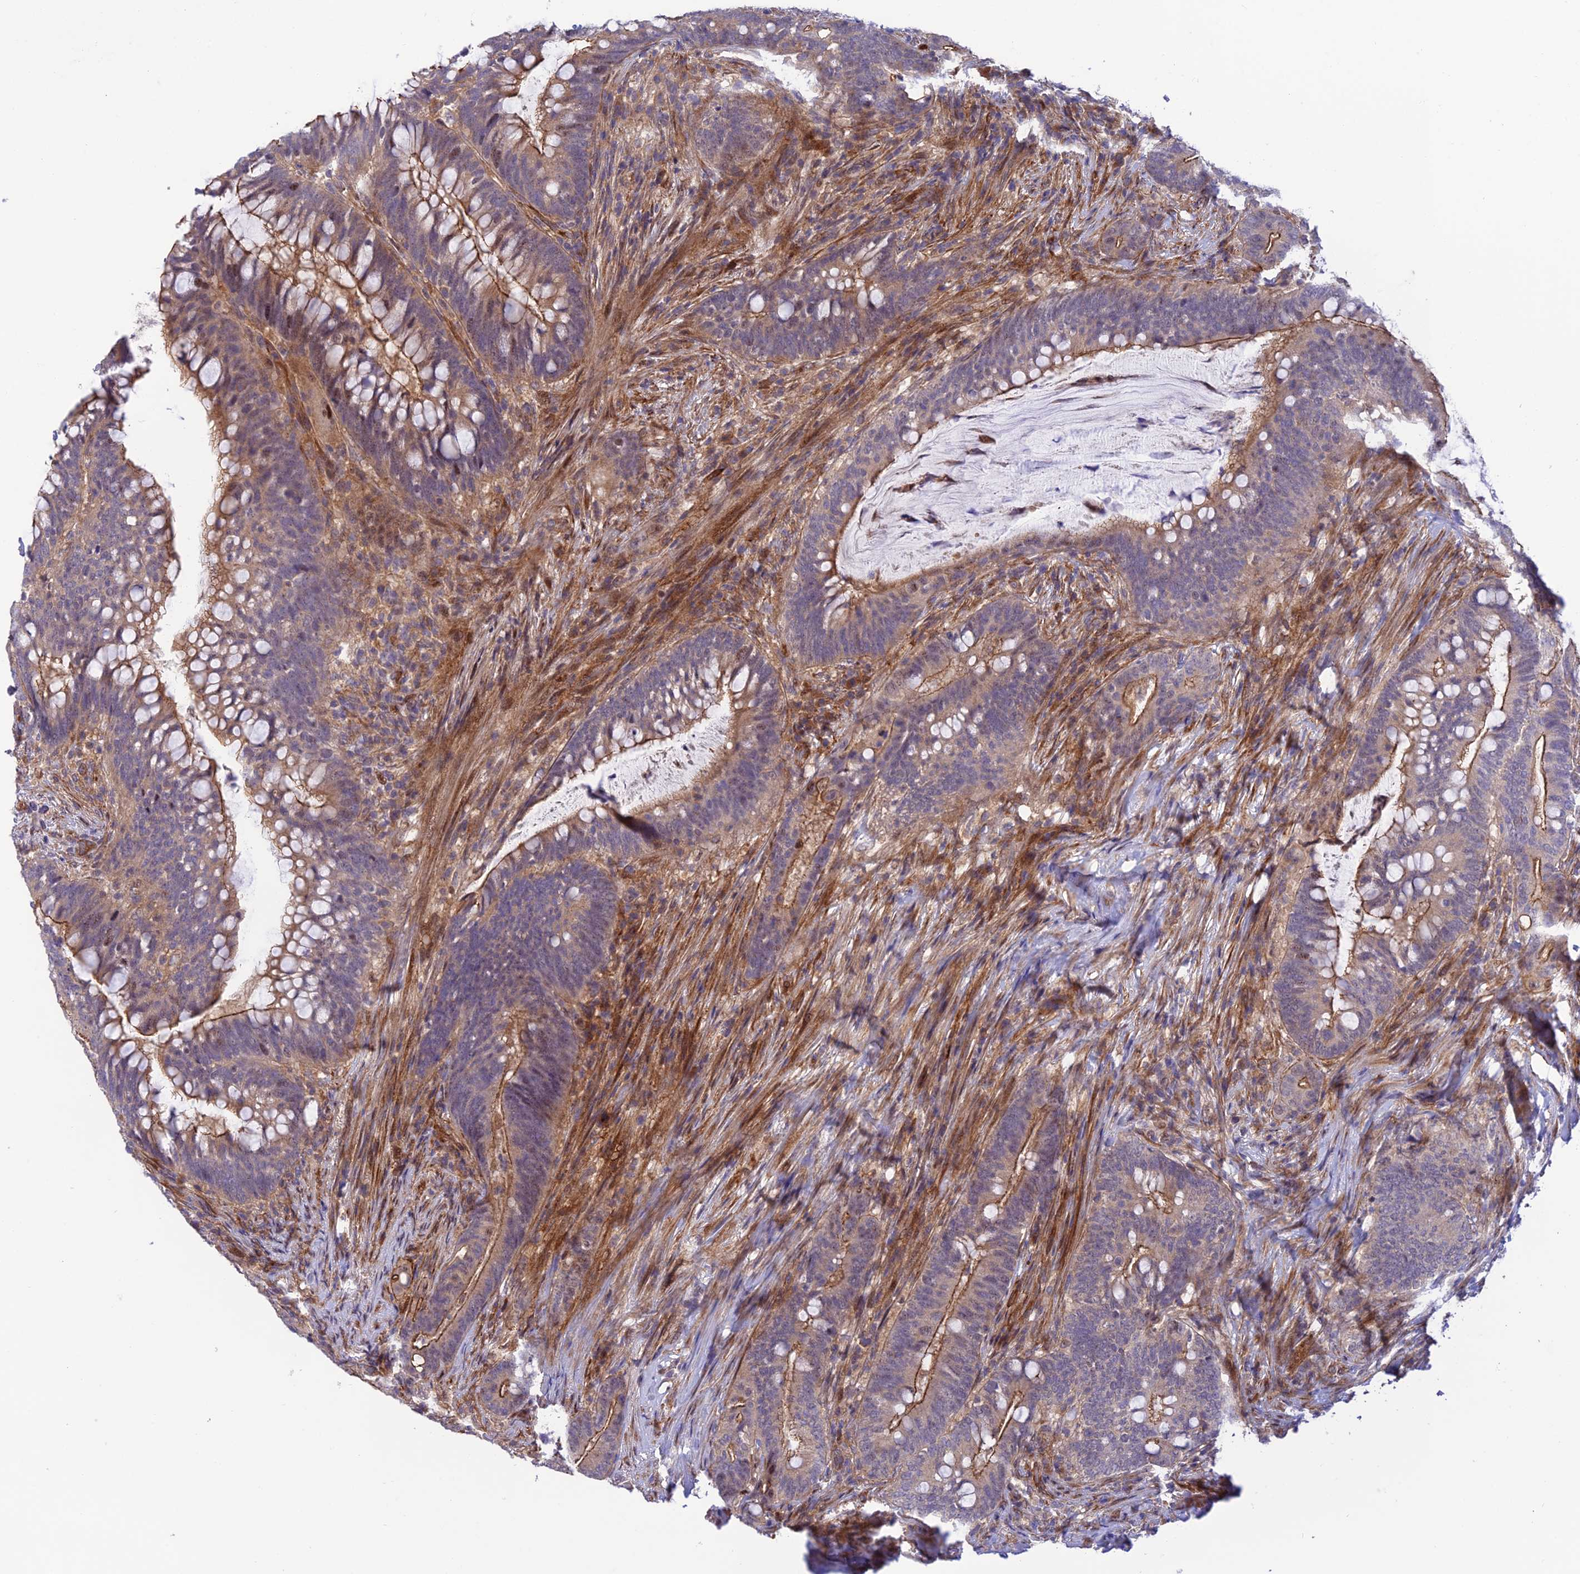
{"staining": {"intensity": "strong", "quantity": "25%-75%", "location": "cytoplasmic/membranous"}, "tissue": "colorectal cancer", "cell_type": "Tumor cells", "image_type": "cancer", "snomed": [{"axis": "morphology", "description": "Adenocarcinoma, NOS"}, {"axis": "topography", "description": "Colon"}], "caption": "Approximately 25%-75% of tumor cells in colorectal cancer (adenocarcinoma) exhibit strong cytoplasmic/membranous protein expression as visualized by brown immunohistochemical staining.", "gene": "ZNF584", "patient": {"sex": "female", "age": 66}}